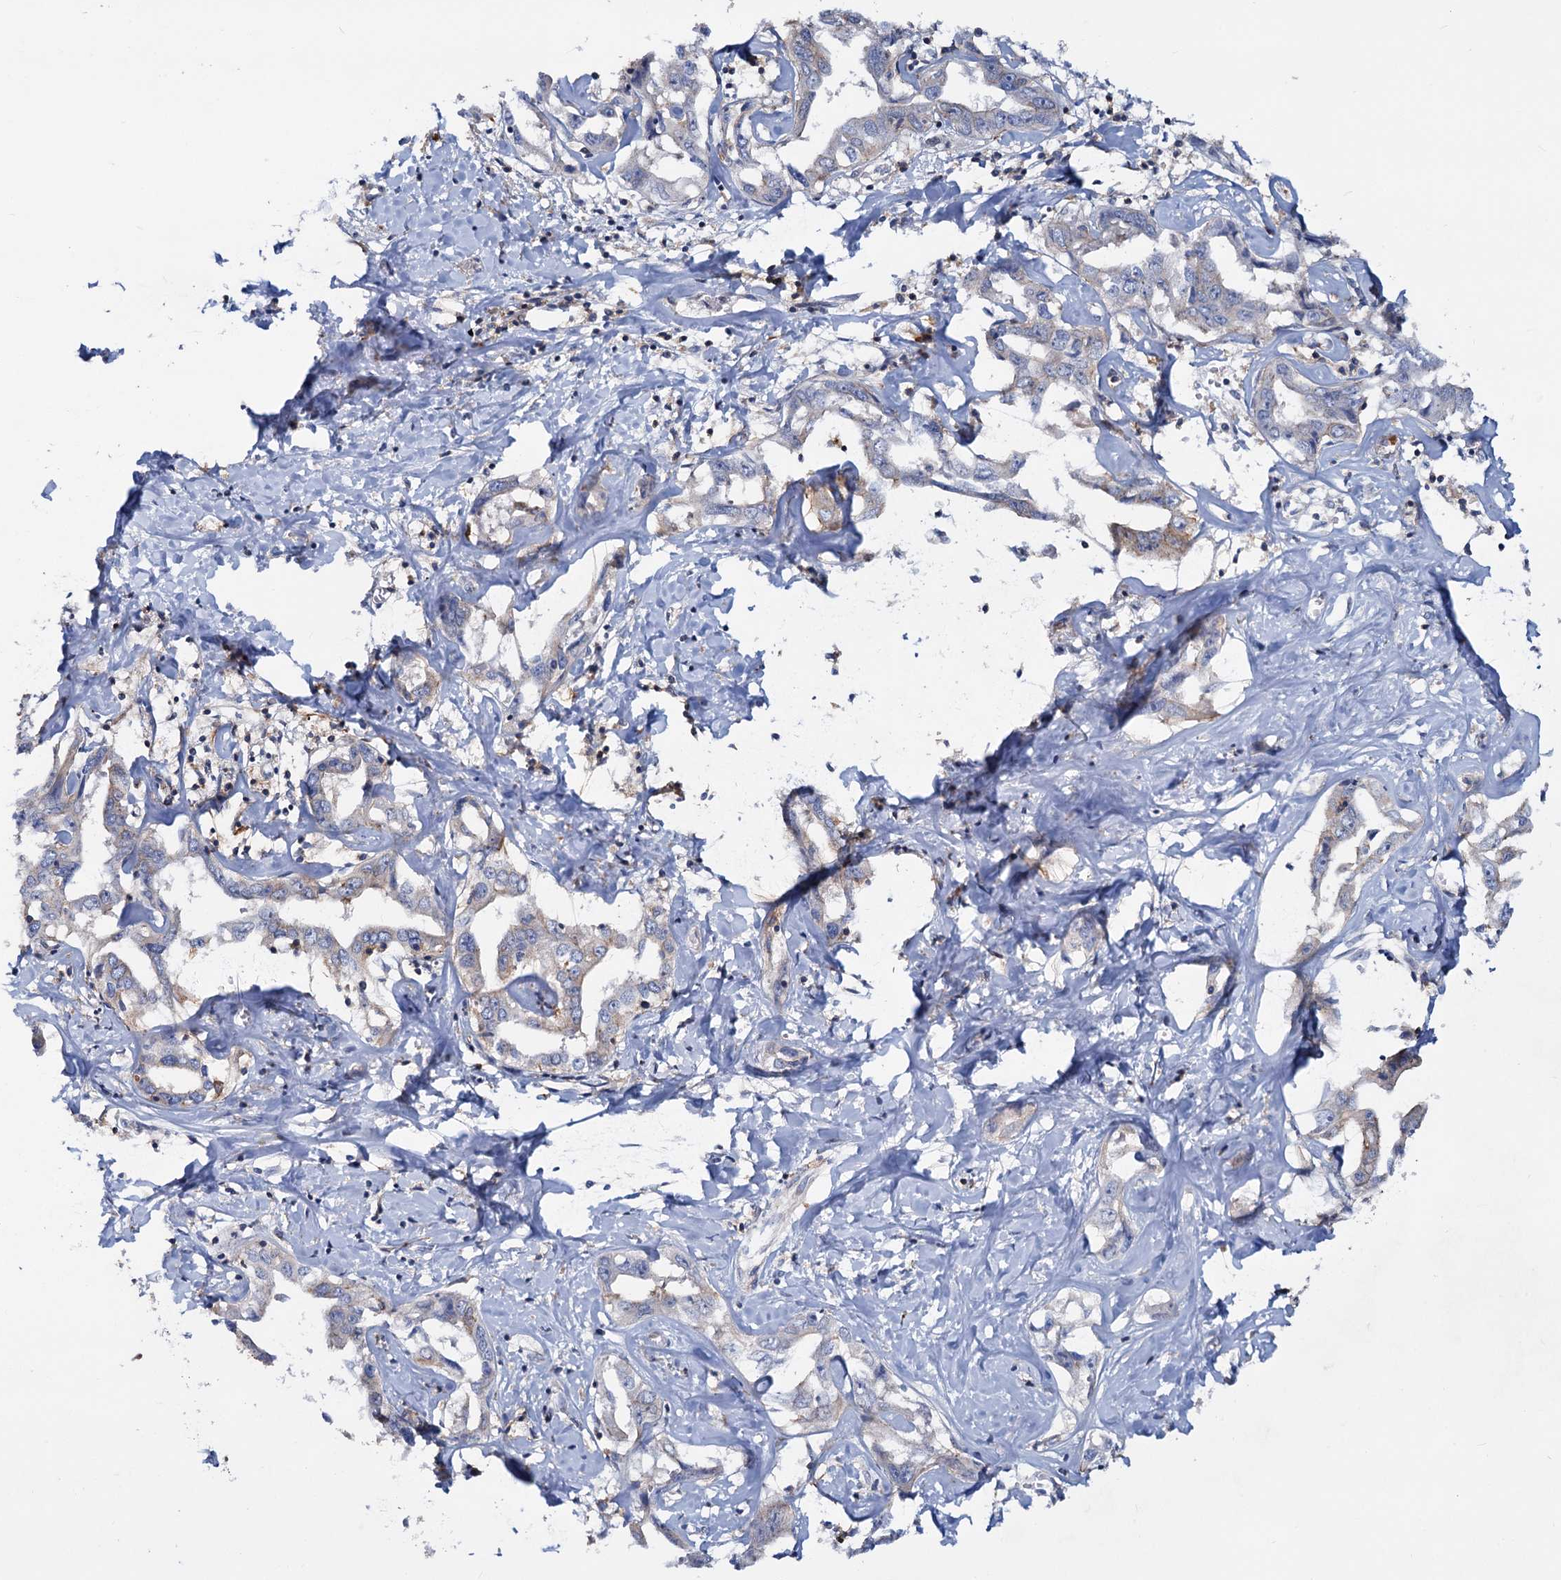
{"staining": {"intensity": "negative", "quantity": "none", "location": "none"}, "tissue": "liver cancer", "cell_type": "Tumor cells", "image_type": "cancer", "snomed": [{"axis": "morphology", "description": "Cholangiocarcinoma"}, {"axis": "topography", "description": "Liver"}], "caption": "Cholangiocarcinoma (liver) stained for a protein using immunohistochemistry demonstrates no staining tumor cells.", "gene": "LRCH4", "patient": {"sex": "male", "age": 59}}